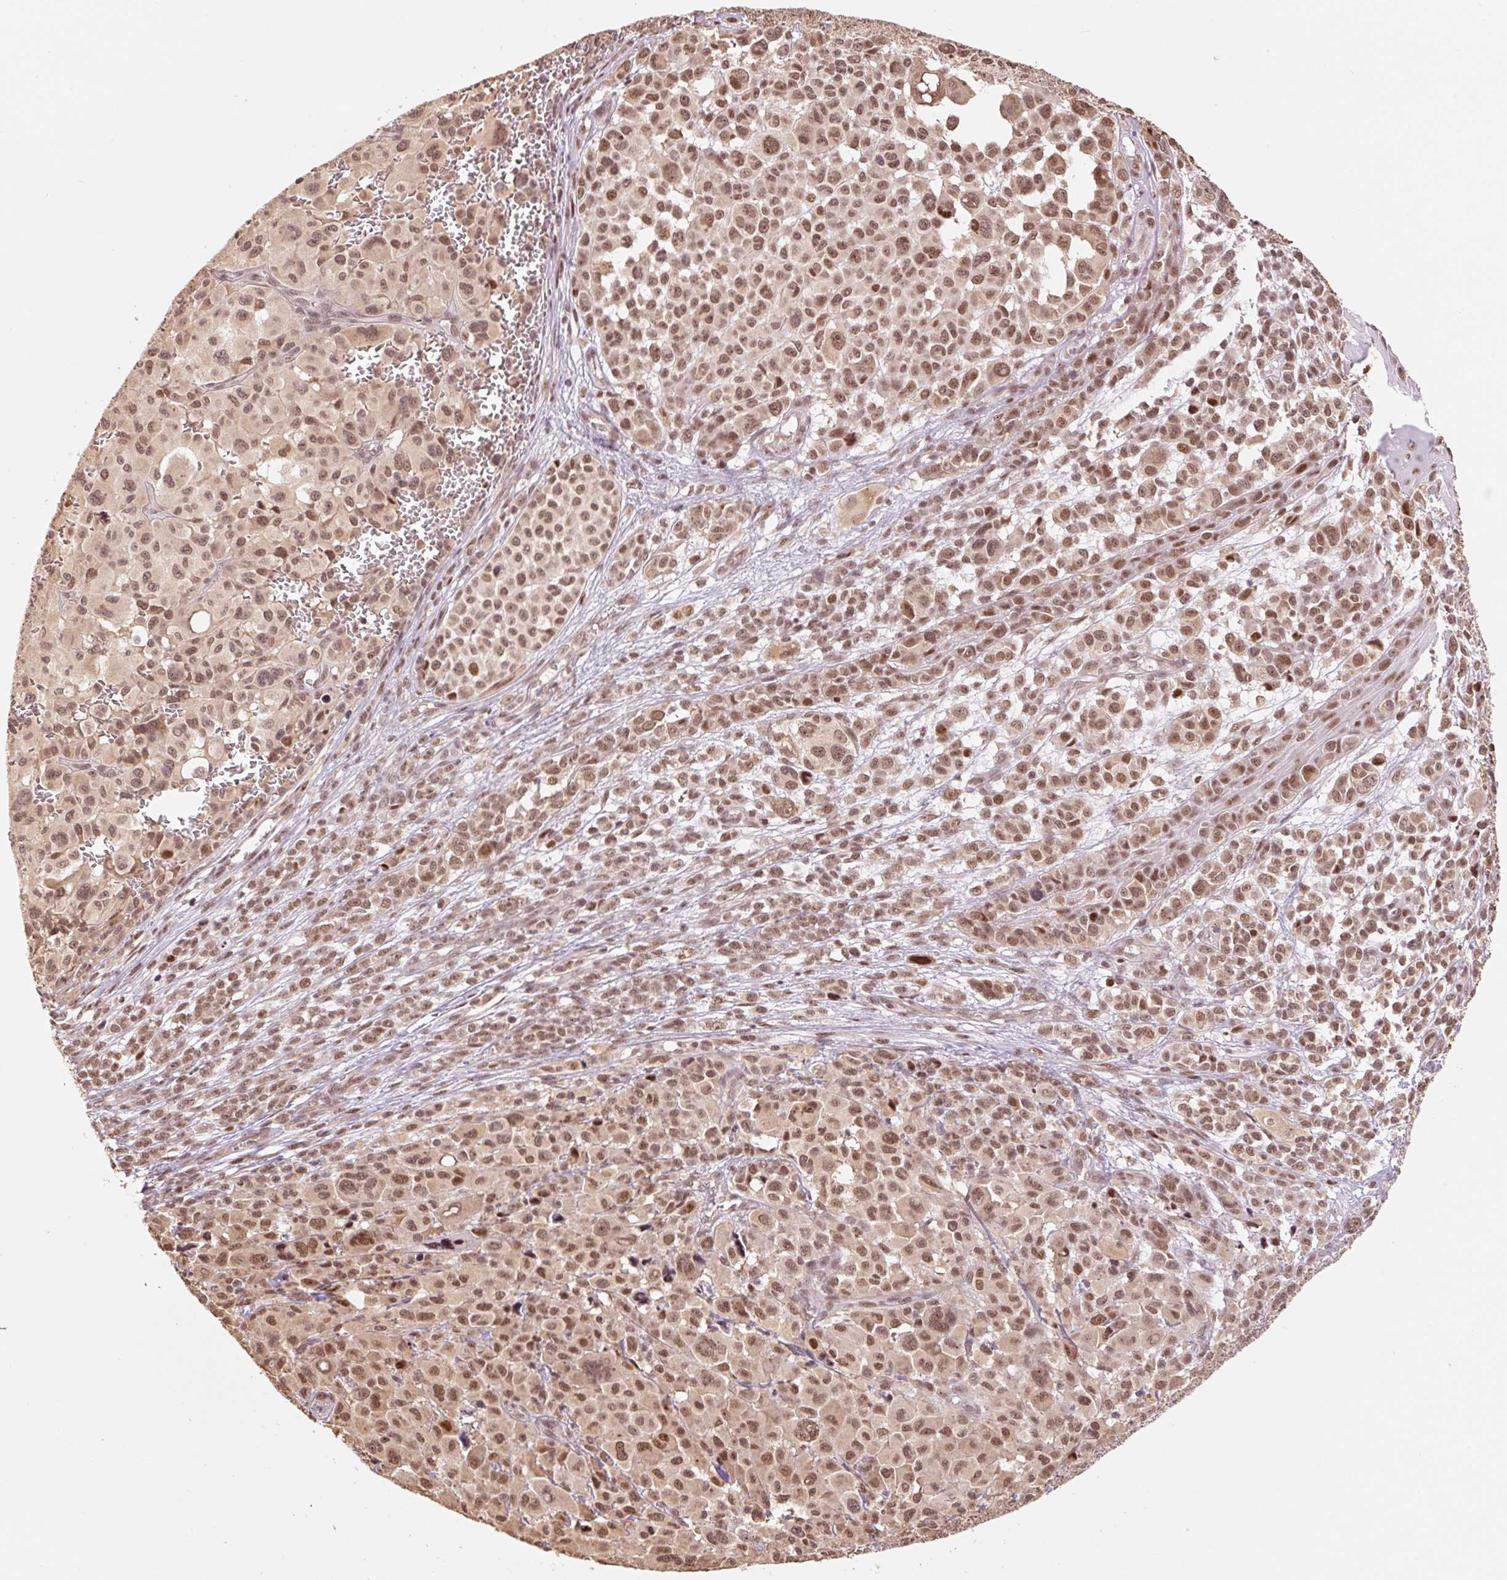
{"staining": {"intensity": "moderate", "quantity": ">75%", "location": "nuclear"}, "tissue": "melanoma", "cell_type": "Tumor cells", "image_type": "cancer", "snomed": [{"axis": "morphology", "description": "Malignant melanoma, NOS"}, {"axis": "topography", "description": "Skin"}], "caption": "Melanoma tissue displays moderate nuclear staining in approximately >75% of tumor cells Using DAB (3,3'-diaminobenzidine) (brown) and hematoxylin (blue) stains, captured at high magnification using brightfield microscopy.", "gene": "INTS8", "patient": {"sex": "female", "age": 74}}